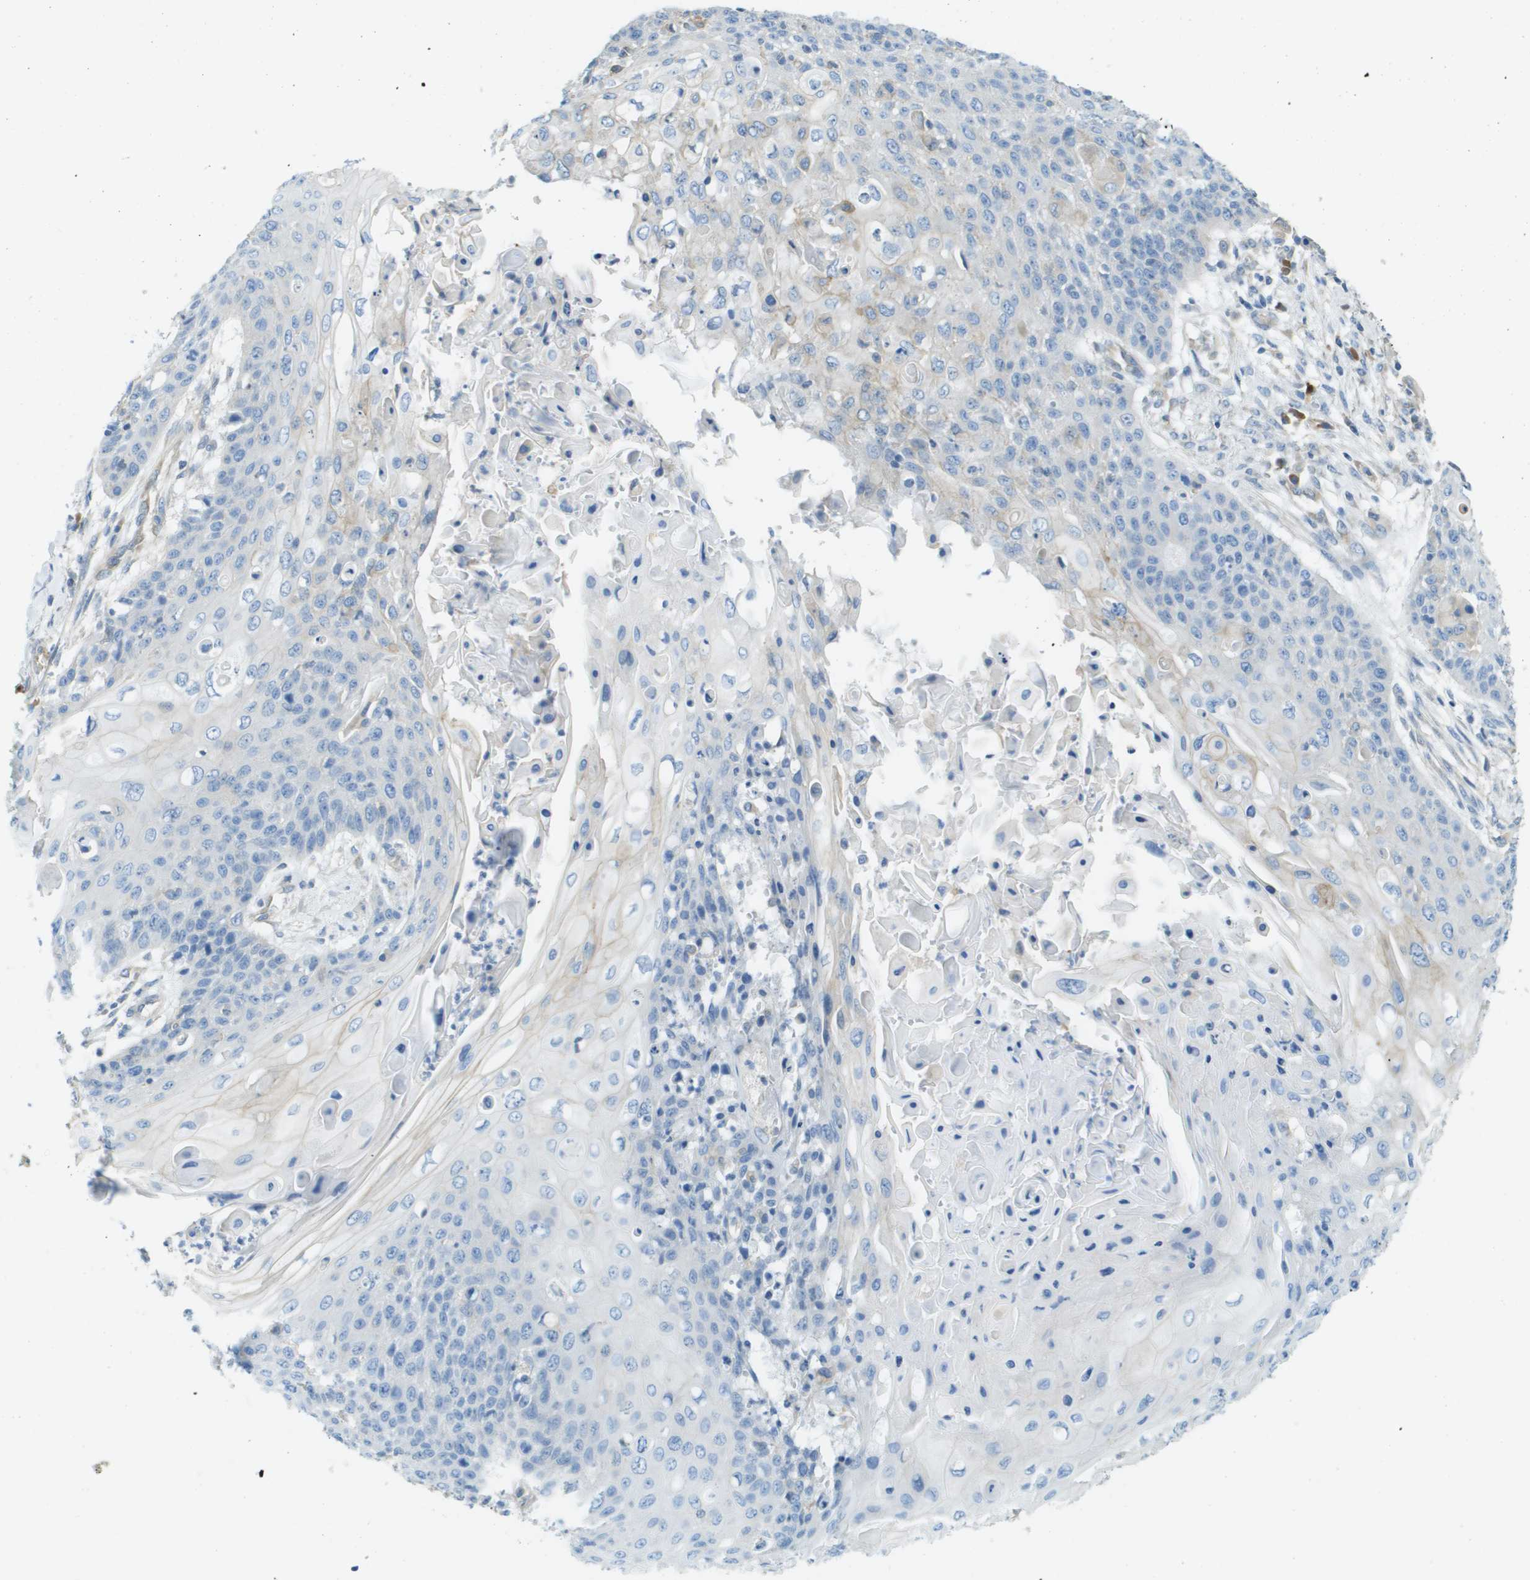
{"staining": {"intensity": "negative", "quantity": "none", "location": "none"}, "tissue": "cervical cancer", "cell_type": "Tumor cells", "image_type": "cancer", "snomed": [{"axis": "morphology", "description": "Squamous cell carcinoma, NOS"}, {"axis": "topography", "description": "Cervix"}], "caption": "Immunohistochemistry (IHC) of human squamous cell carcinoma (cervical) reveals no staining in tumor cells.", "gene": "DNAJB11", "patient": {"sex": "female", "age": 39}}